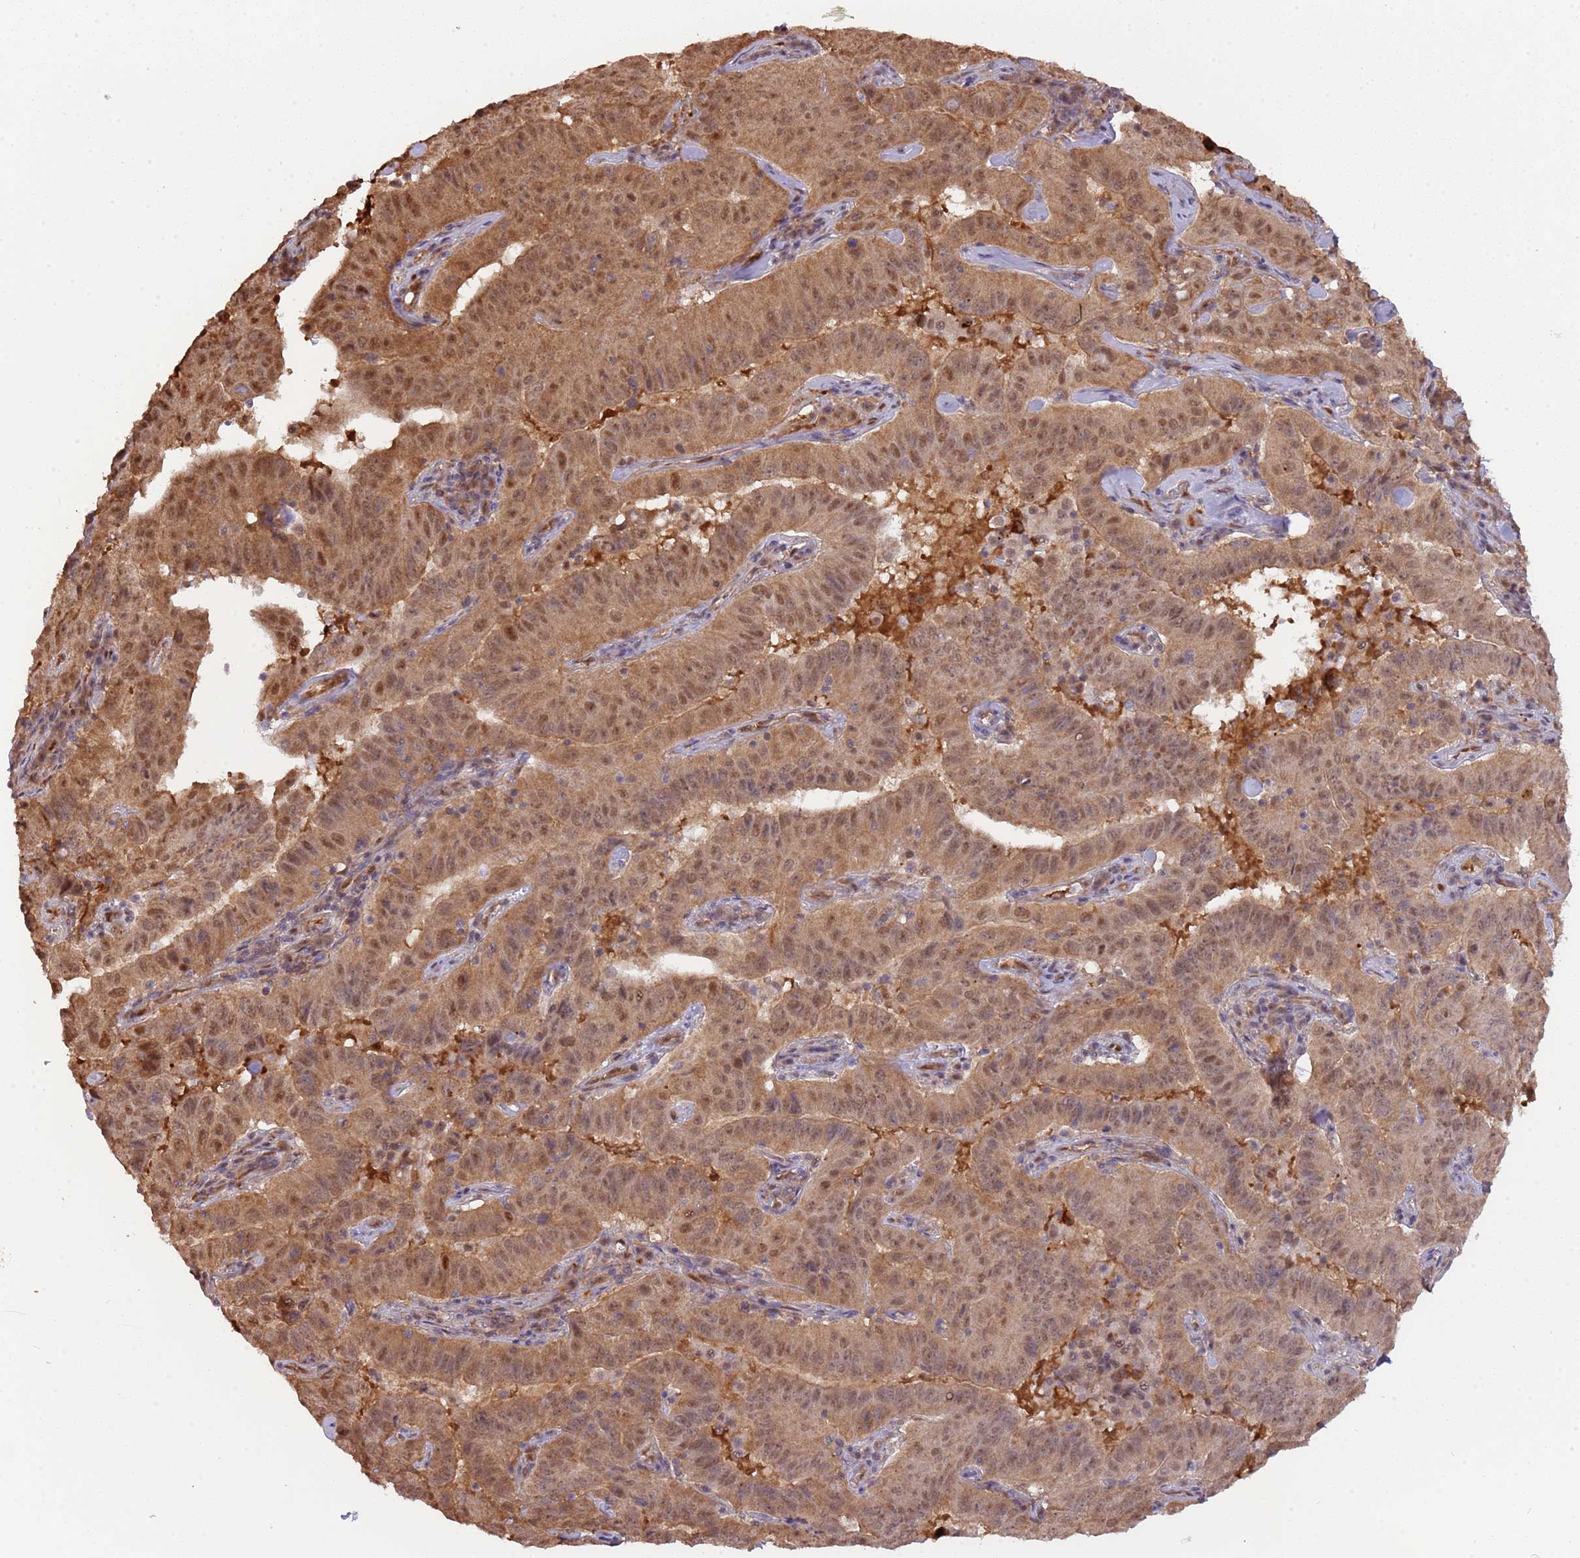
{"staining": {"intensity": "moderate", "quantity": ">75%", "location": "cytoplasmic/membranous,nuclear"}, "tissue": "pancreatic cancer", "cell_type": "Tumor cells", "image_type": "cancer", "snomed": [{"axis": "morphology", "description": "Adenocarcinoma, NOS"}, {"axis": "topography", "description": "Pancreas"}], "caption": "Tumor cells show medium levels of moderate cytoplasmic/membranous and nuclear expression in about >75% of cells in adenocarcinoma (pancreatic). The protein is stained brown, and the nuclei are stained in blue (DAB (3,3'-diaminobenzidine) IHC with brightfield microscopy, high magnification).", "gene": "PLSCR5", "patient": {"sex": "male", "age": 63}}